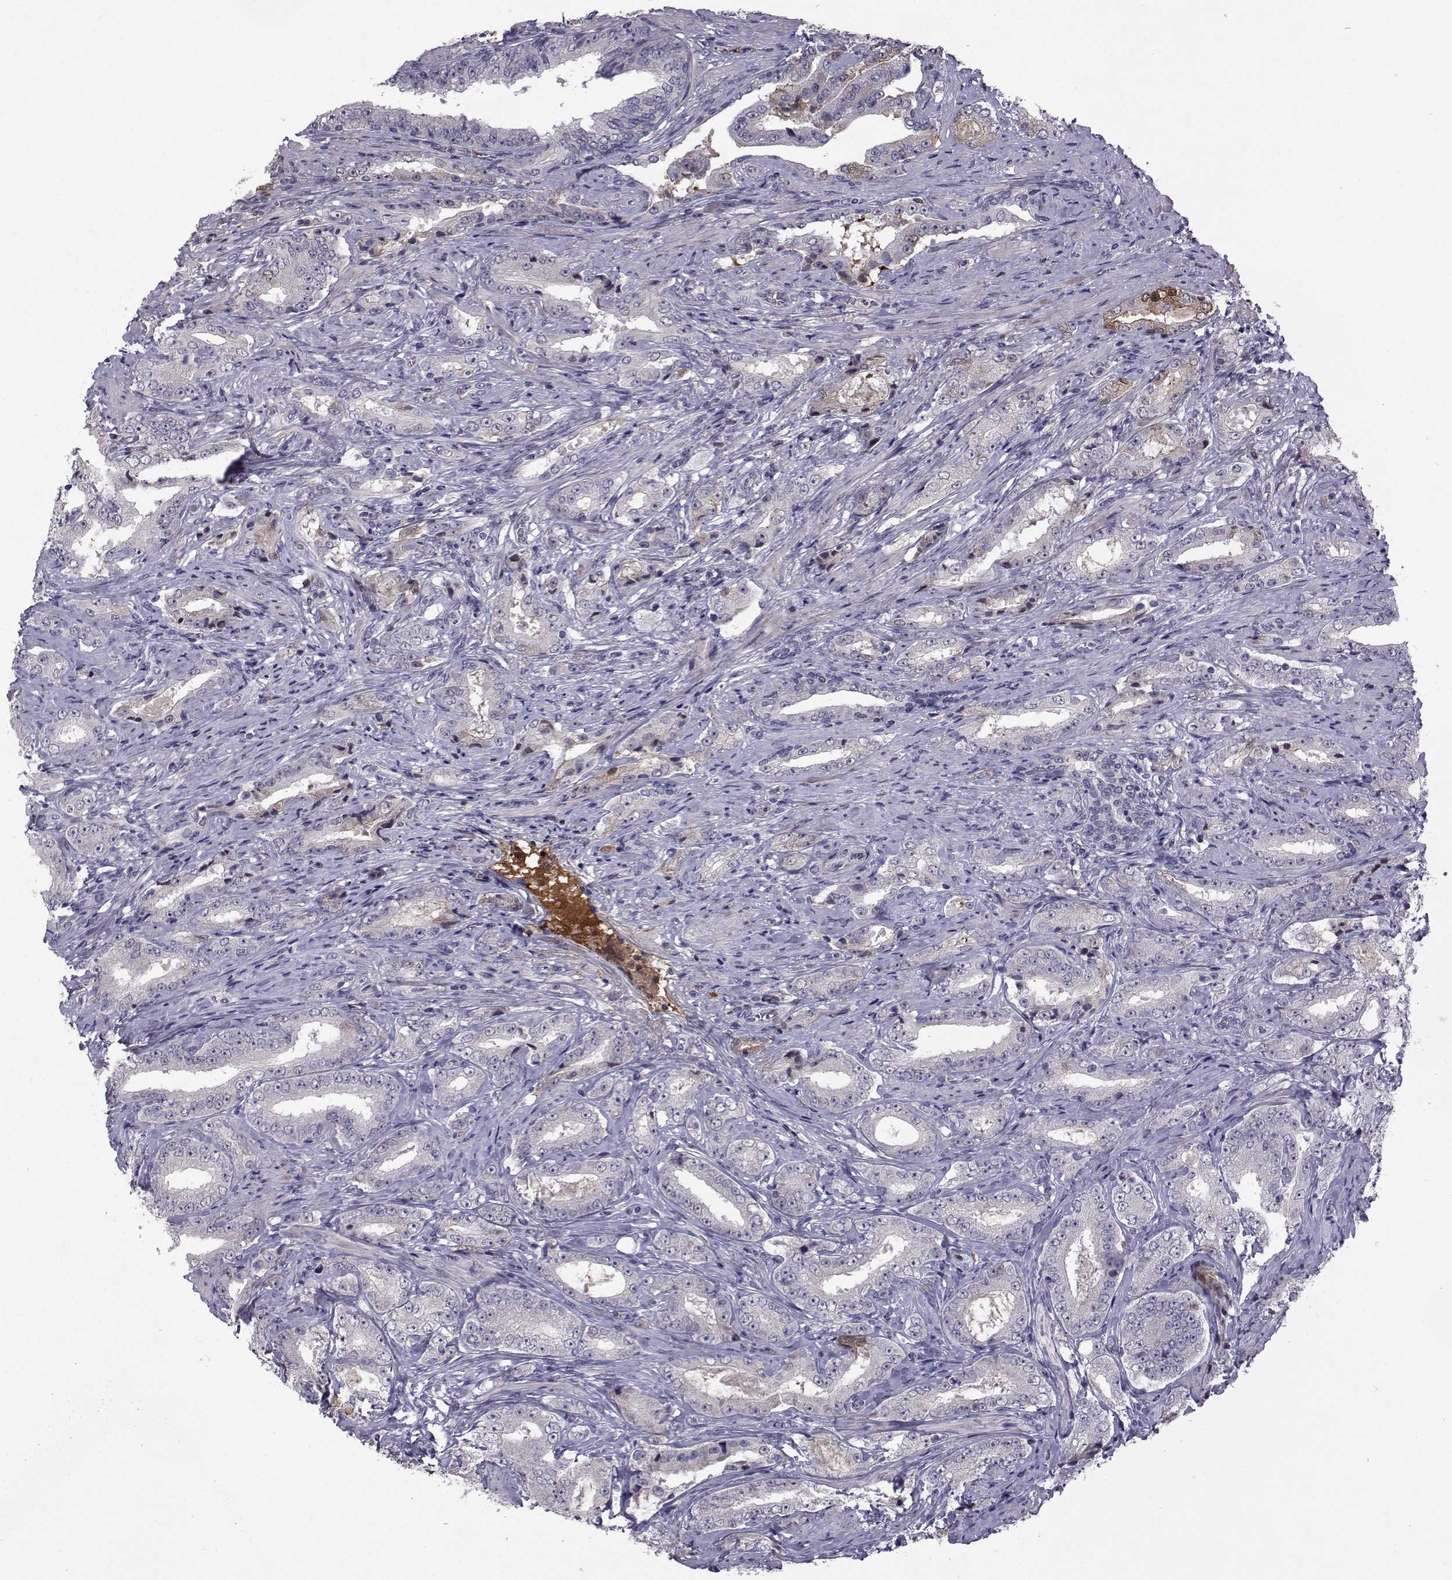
{"staining": {"intensity": "negative", "quantity": "none", "location": "none"}, "tissue": "prostate cancer", "cell_type": "Tumor cells", "image_type": "cancer", "snomed": [{"axis": "morphology", "description": "Adenocarcinoma, Low grade"}, {"axis": "topography", "description": "Prostate and seminal vesicle, NOS"}], "caption": "Human prostate cancer stained for a protein using IHC displays no positivity in tumor cells.", "gene": "TNFRSF11B", "patient": {"sex": "male", "age": 61}}